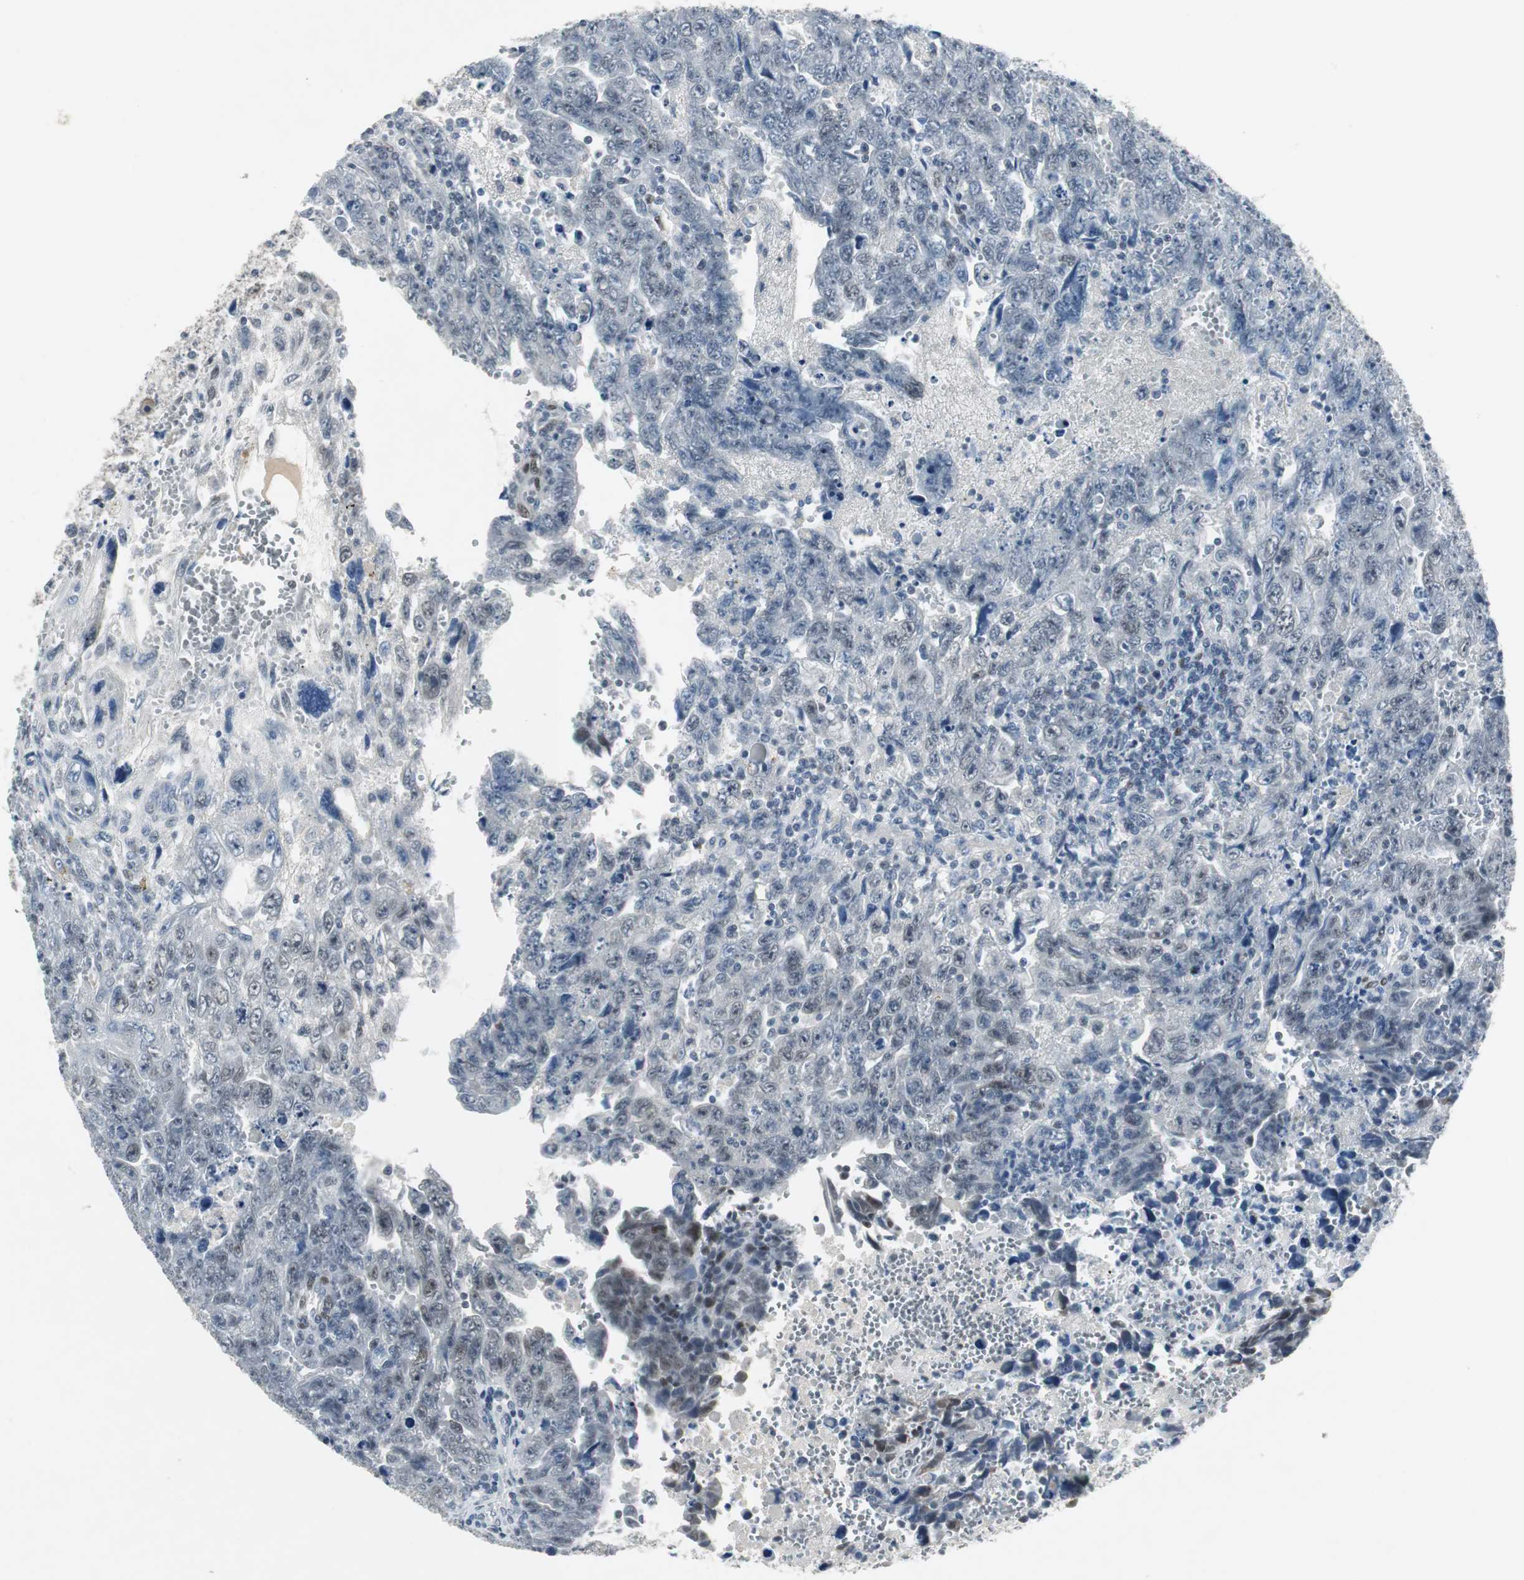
{"staining": {"intensity": "negative", "quantity": "none", "location": "none"}, "tissue": "testis cancer", "cell_type": "Tumor cells", "image_type": "cancer", "snomed": [{"axis": "morphology", "description": "Carcinoma, Embryonal, NOS"}, {"axis": "topography", "description": "Testis"}], "caption": "Immunohistochemical staining of human testis cancer (embryonal carcinoma) displays no significant positivity in tumor cells.", "gene": "ELK1", "patient": {"sex": "male", "age": 28}}